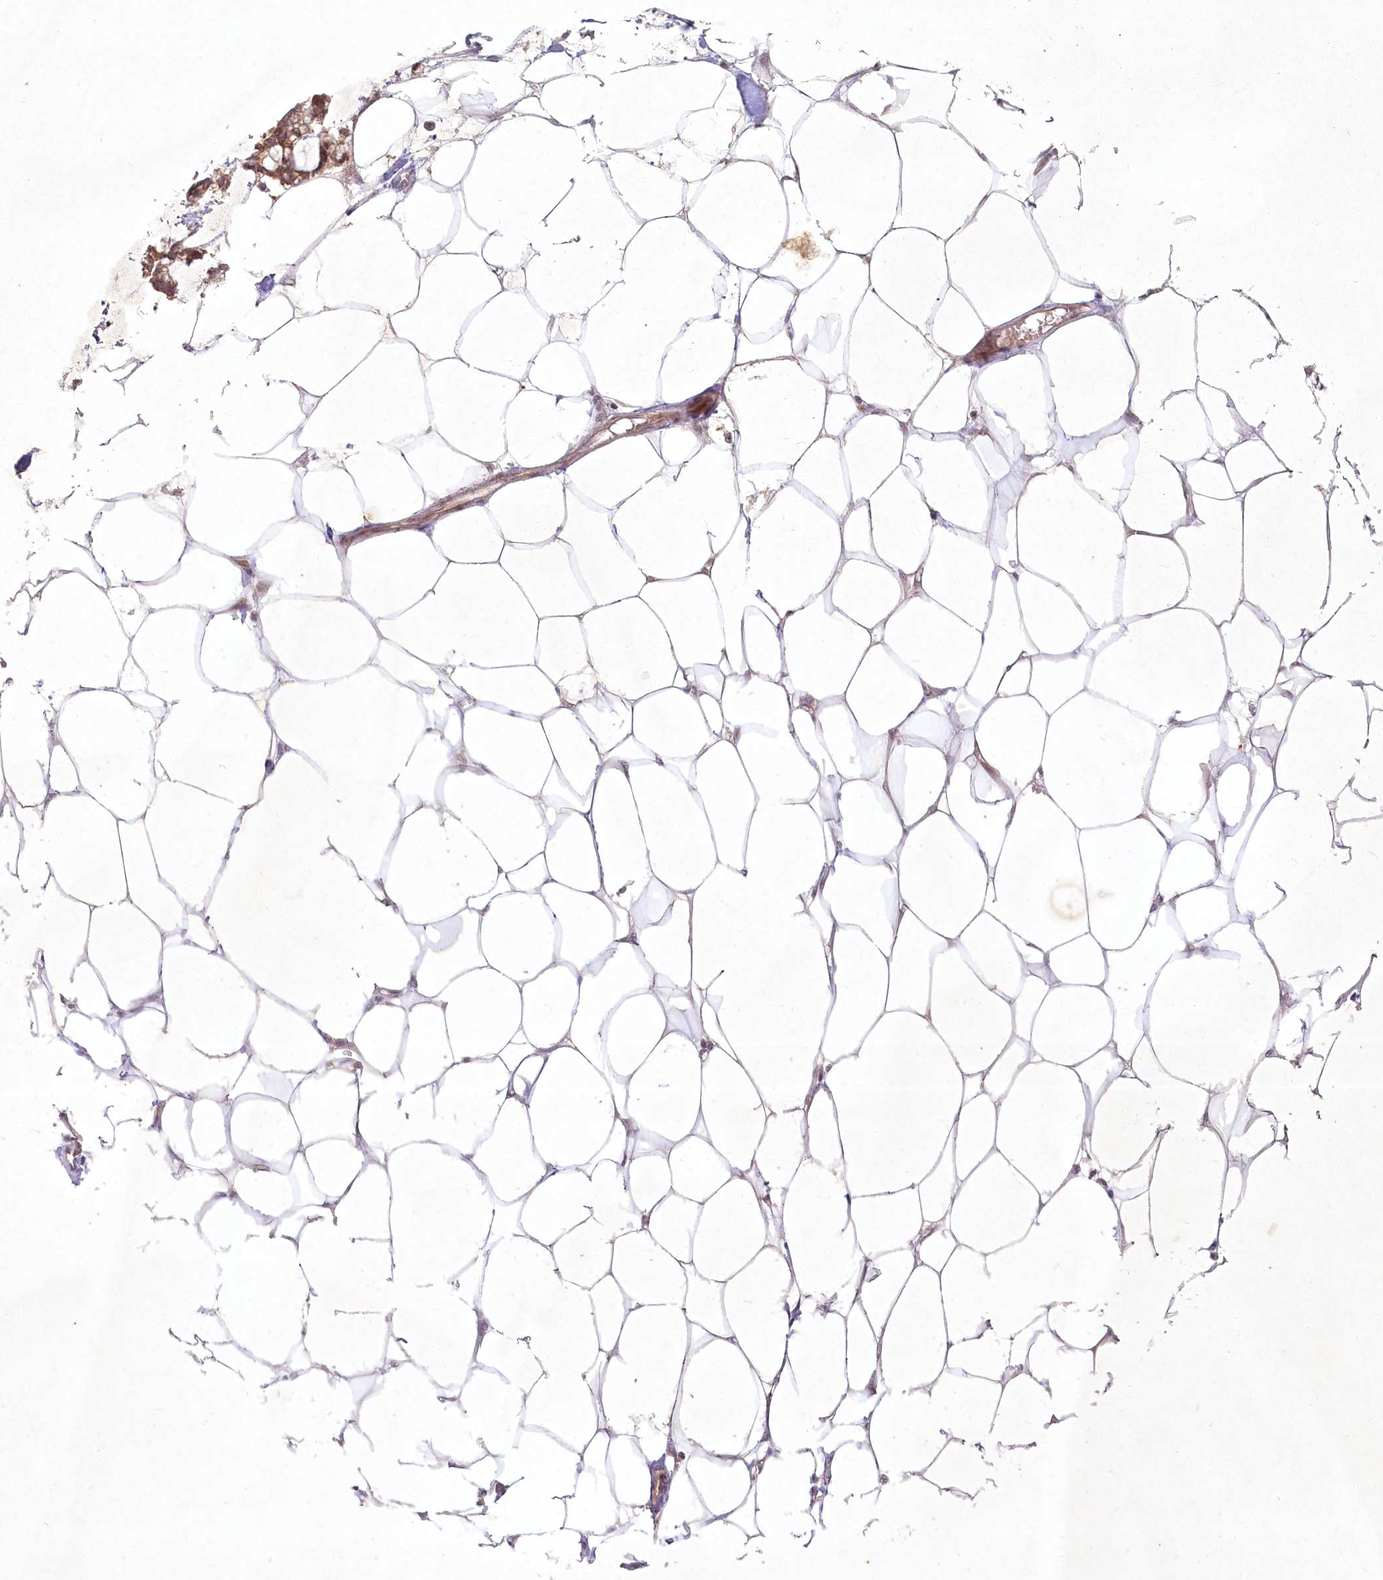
{"staining": {"intensity": "negative", "quantity": "none", "location": "none"}, "tissue": "adipose tissue", "cell_type": "Adipocytes", "image_type": "normal", "snomed": [{"axis": "morphology", "description": "Normal tissue, NOS"}, {"axis": "morphology", "description": "Adenocarcinoma, NOS"}, {"axis": "topography", "description": "Colon"}, {"axis": "topography", "description": "Peripheral nerve tissue"}], "caption": "Immunohistochemistry (IHC) micrograph of benign adipose tissue stained for a protein (brown), which shows no staining in adipocytes. (Stains: DAB immunohistochemistry (IHC) with hematoxylin counter stain, Microscopy: brightfield microscopy at high magnification).", "gene": "SH2D3A", "patient": {"sex": "male", "age": 14}}